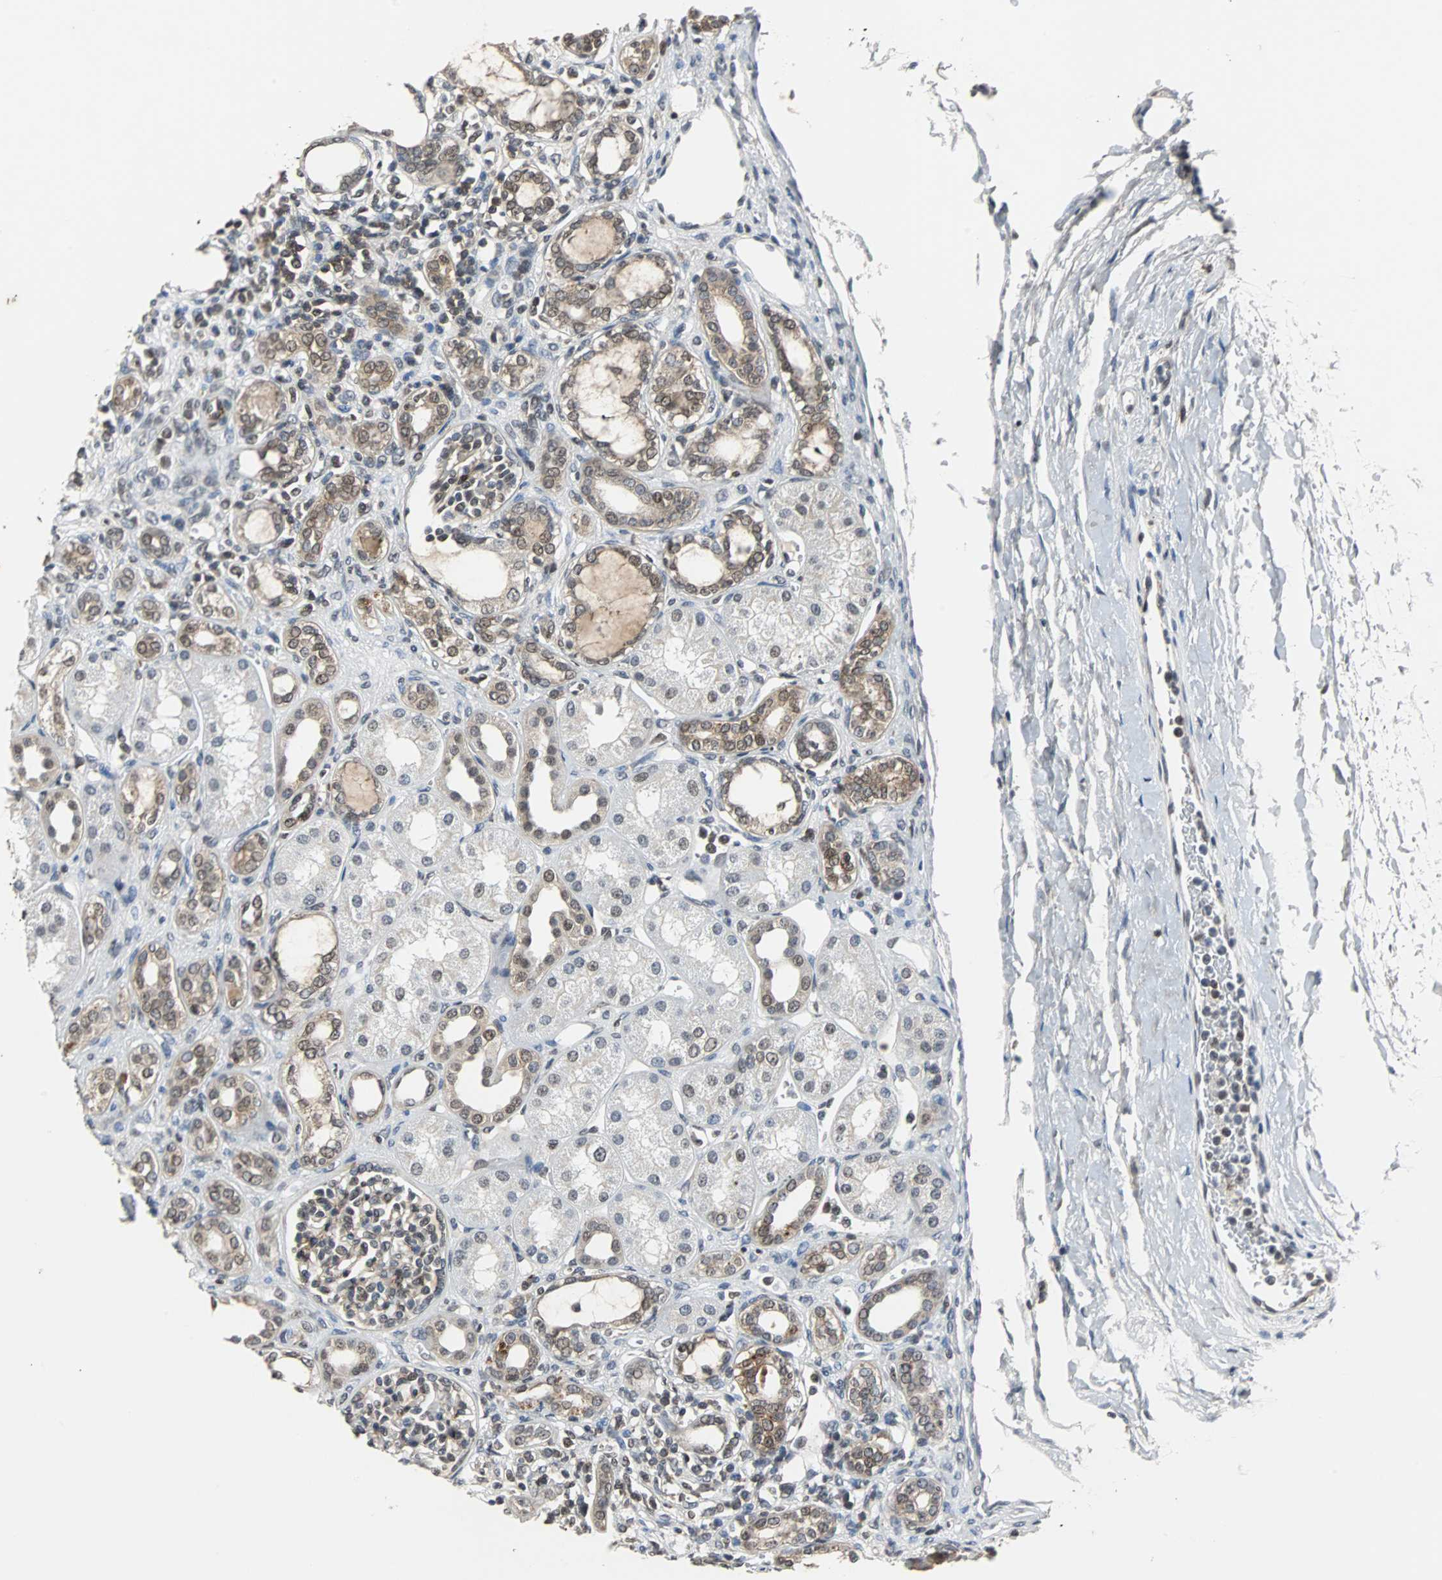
{"staining": {"intensity": "weak", "quantity": ">75%", "location": "cytoplasmic/membranous"}, "tissue": "kidney", "cell_type": "Cells in glomeruli", "image_type": "normal", "snomed": [{"axis": "morphology", "description": "Normal tissue, NOS"}, {"axis": "topography", "description": "Kidney"}], "caption": "Protein staining of unremarkable kidney exhibits weak cytoplasmic/membranous staining in about >75% of cells in glomeruli.", "gene": "LSR", "patient": {"sex": "male", "age": 7}}